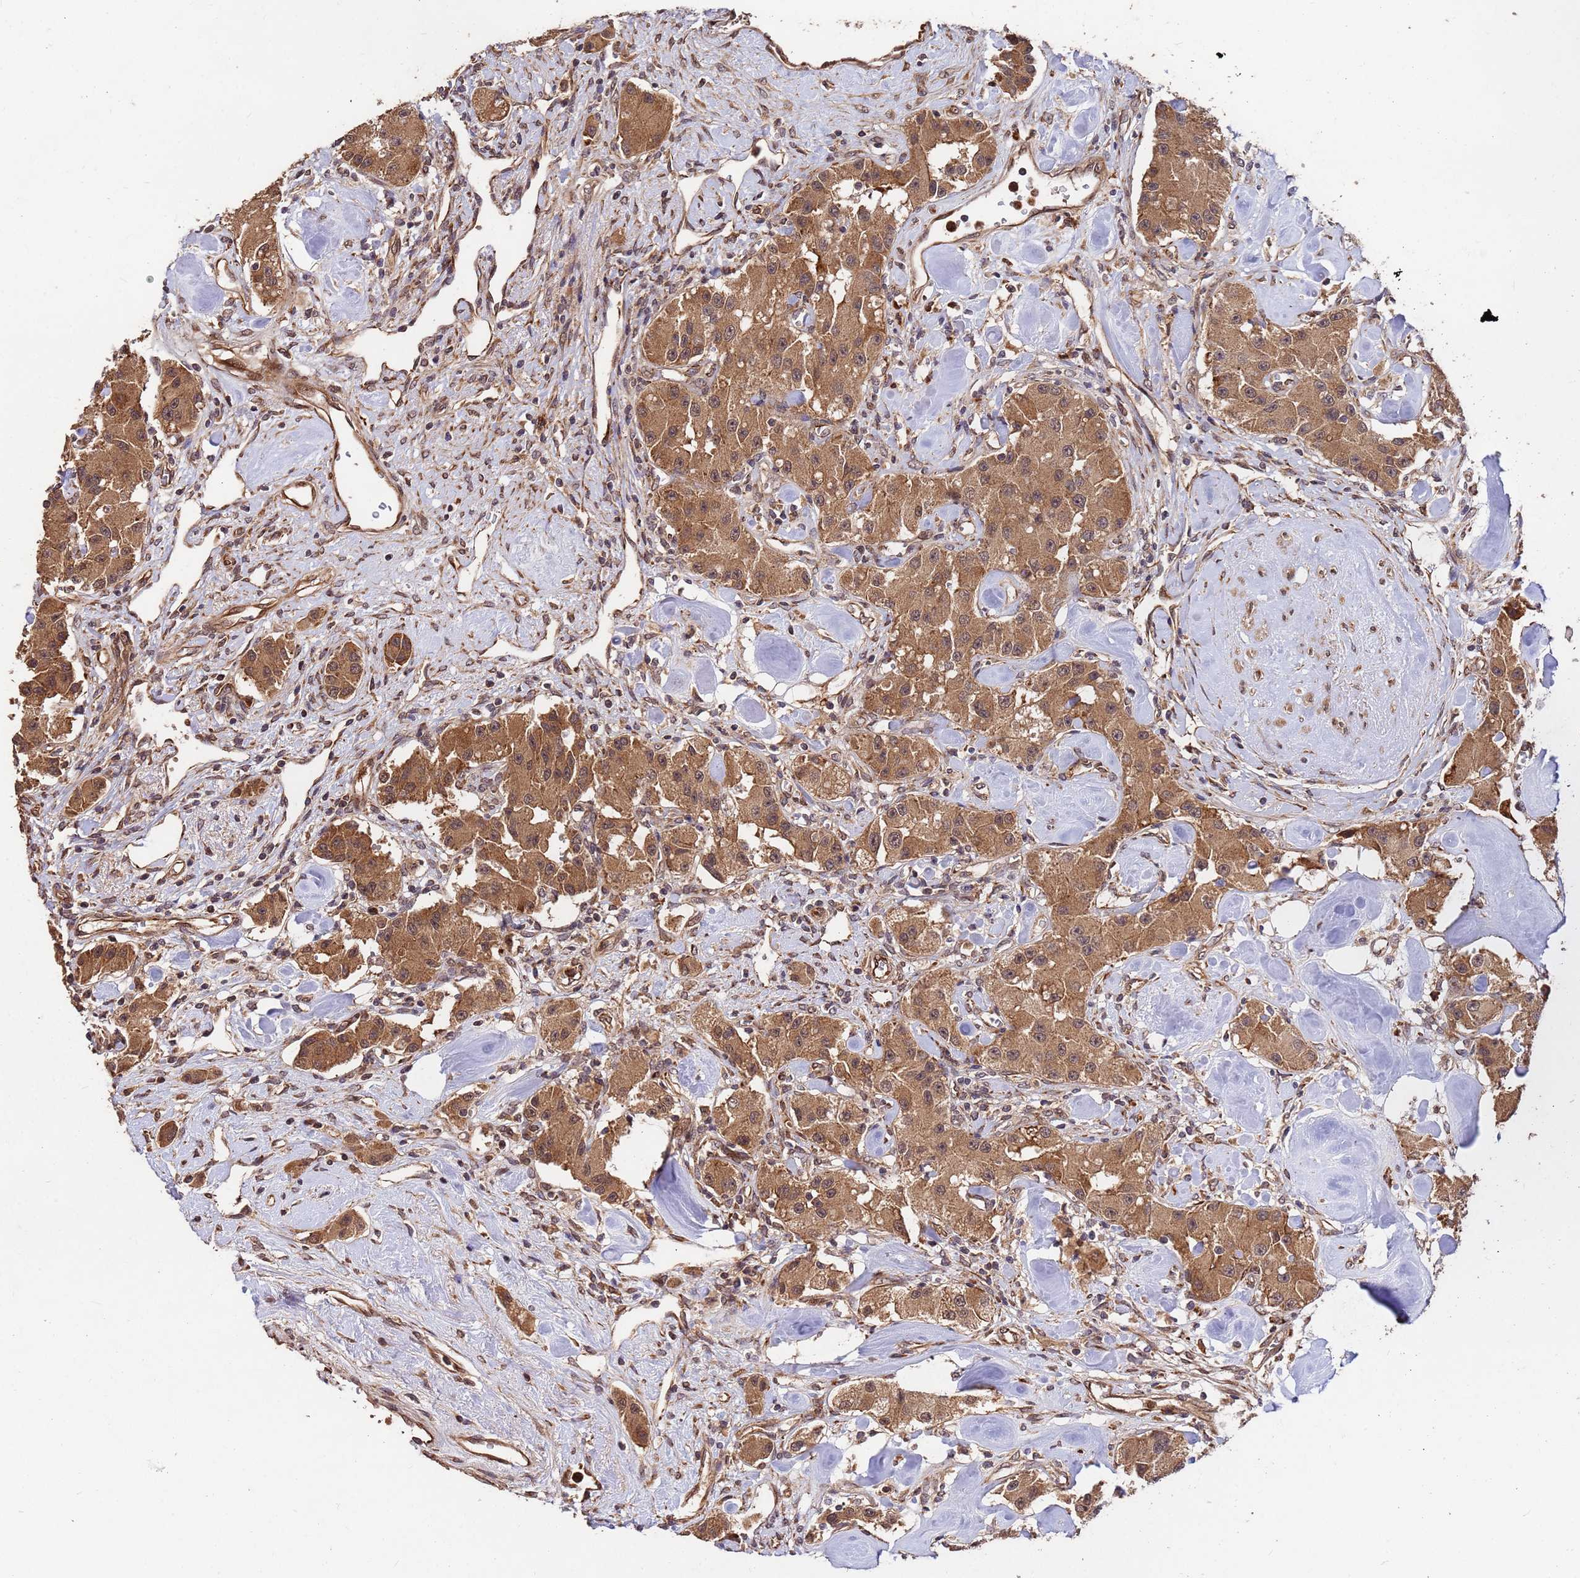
{"staining": {"intensity": "moderate", "quantity": ">75%", "location": "cytoplasmic/membranous,nuclear"}, "tissue": "carcinoid", "cell_type": "Tumor cells", "image_type": "cancer", "snomed": [{"axis": "morphology", "description": "Carcinoid, malignant, NOS"}, {"axis": "topography", "description": "Pancreas"}], "caption": "Immunohistochemical staining of human carcinoid displays medium levels of moderate cytoplasmic/membranous and nuclear staining in about >75% of tumor cells.", "gene": "ZNF619", "patient": {"sex": "male", "age": 41}}